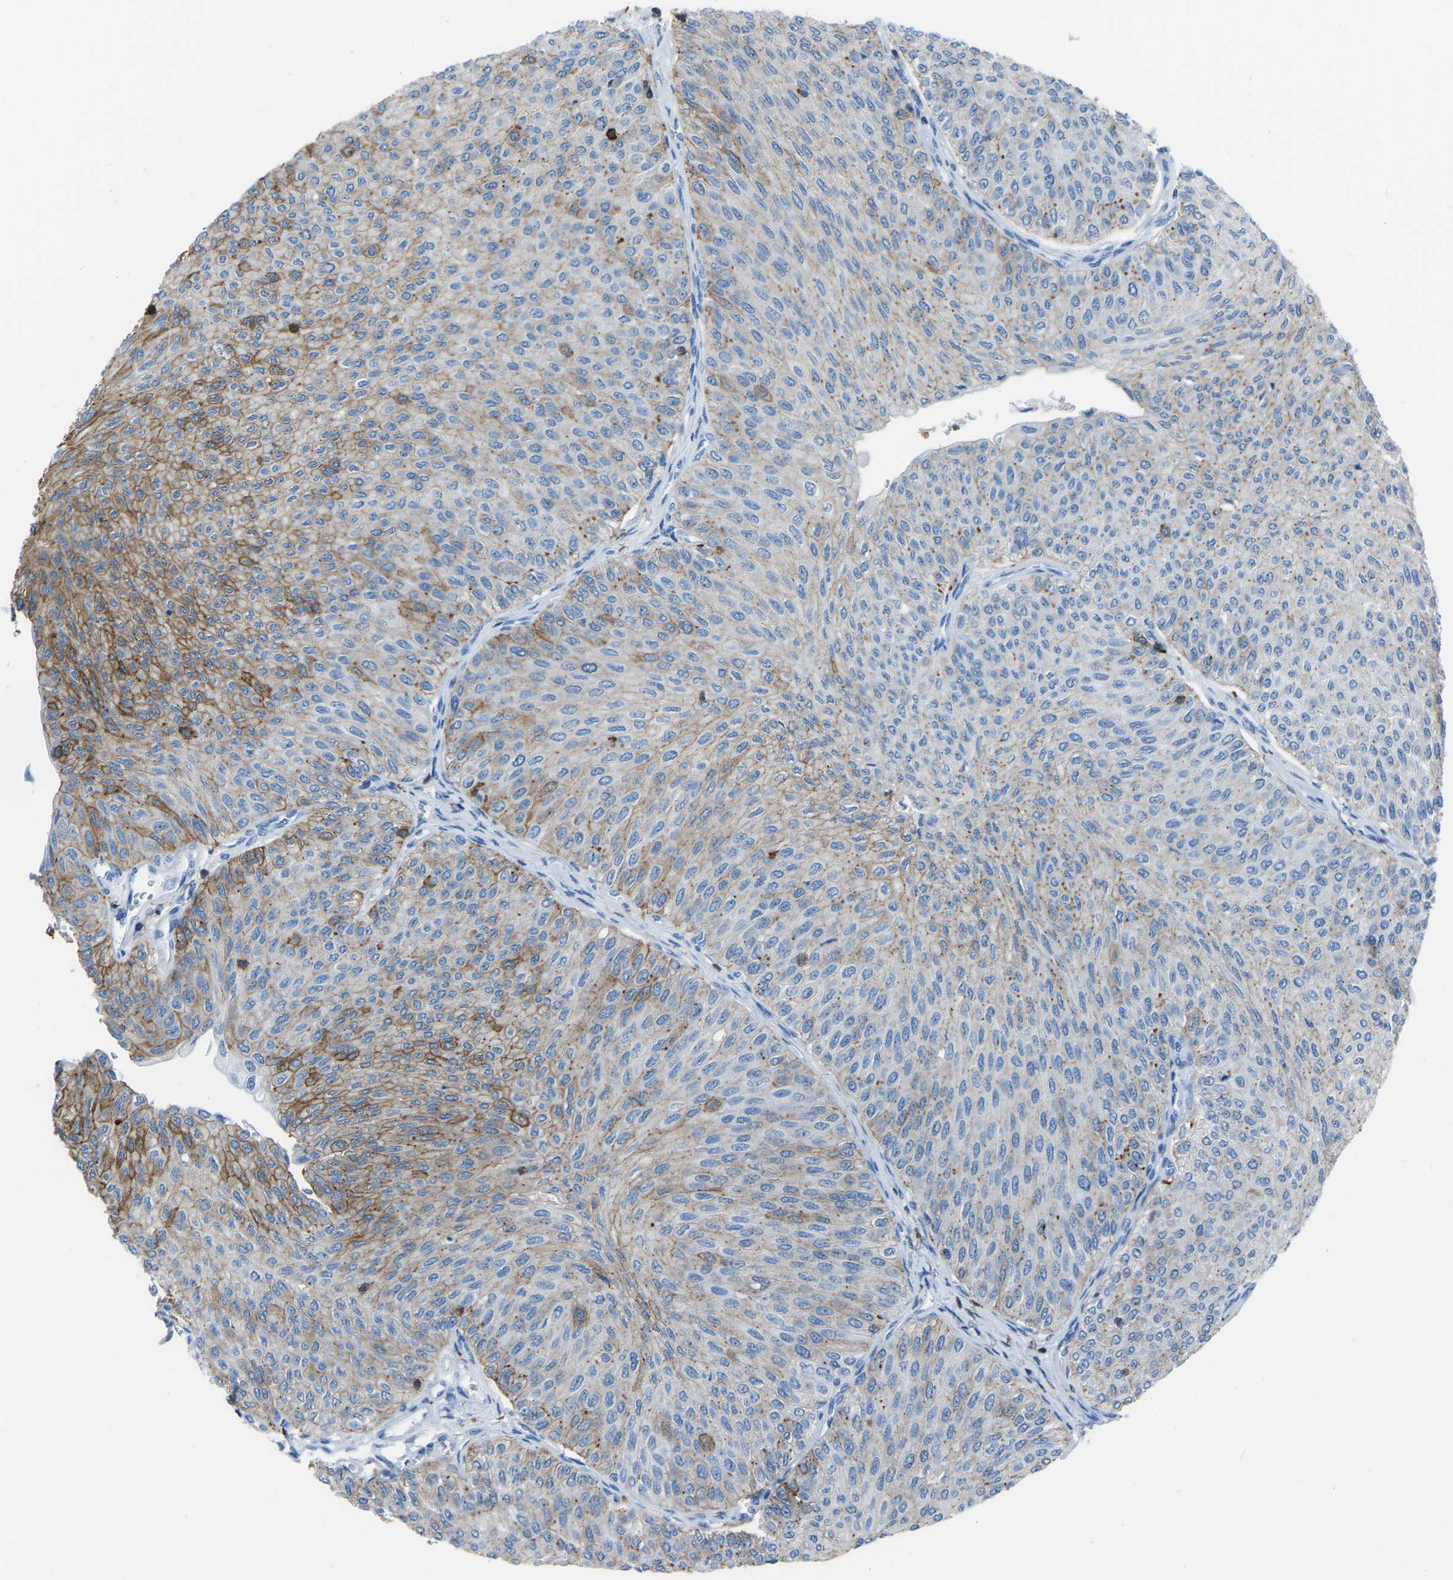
{"staining": {"intensity": "moderate", "quantity": "25%-75%", "location": "cytoplasmic/membranous"}, "tissue": "urothelial cancer", "cell_type": "Tumor cells", "image_type": "cancer", "snomed": [{"axis": "morphology", "description": "Urothelial carcinoma, Low grade"}, {"axis": "topography", "description": "Urinary bladder"}], "caption": "The histopathology image exhibits a brown stain indicating the presence of a protein in the cytoplasmic/membranous of tumor cells in low-grade urothelial carcinoma. Ihc stains the protein in brown and the nuclei are stained blue.", "gene": "LSP1", "patient": {"sex": "male", "age": 78}}